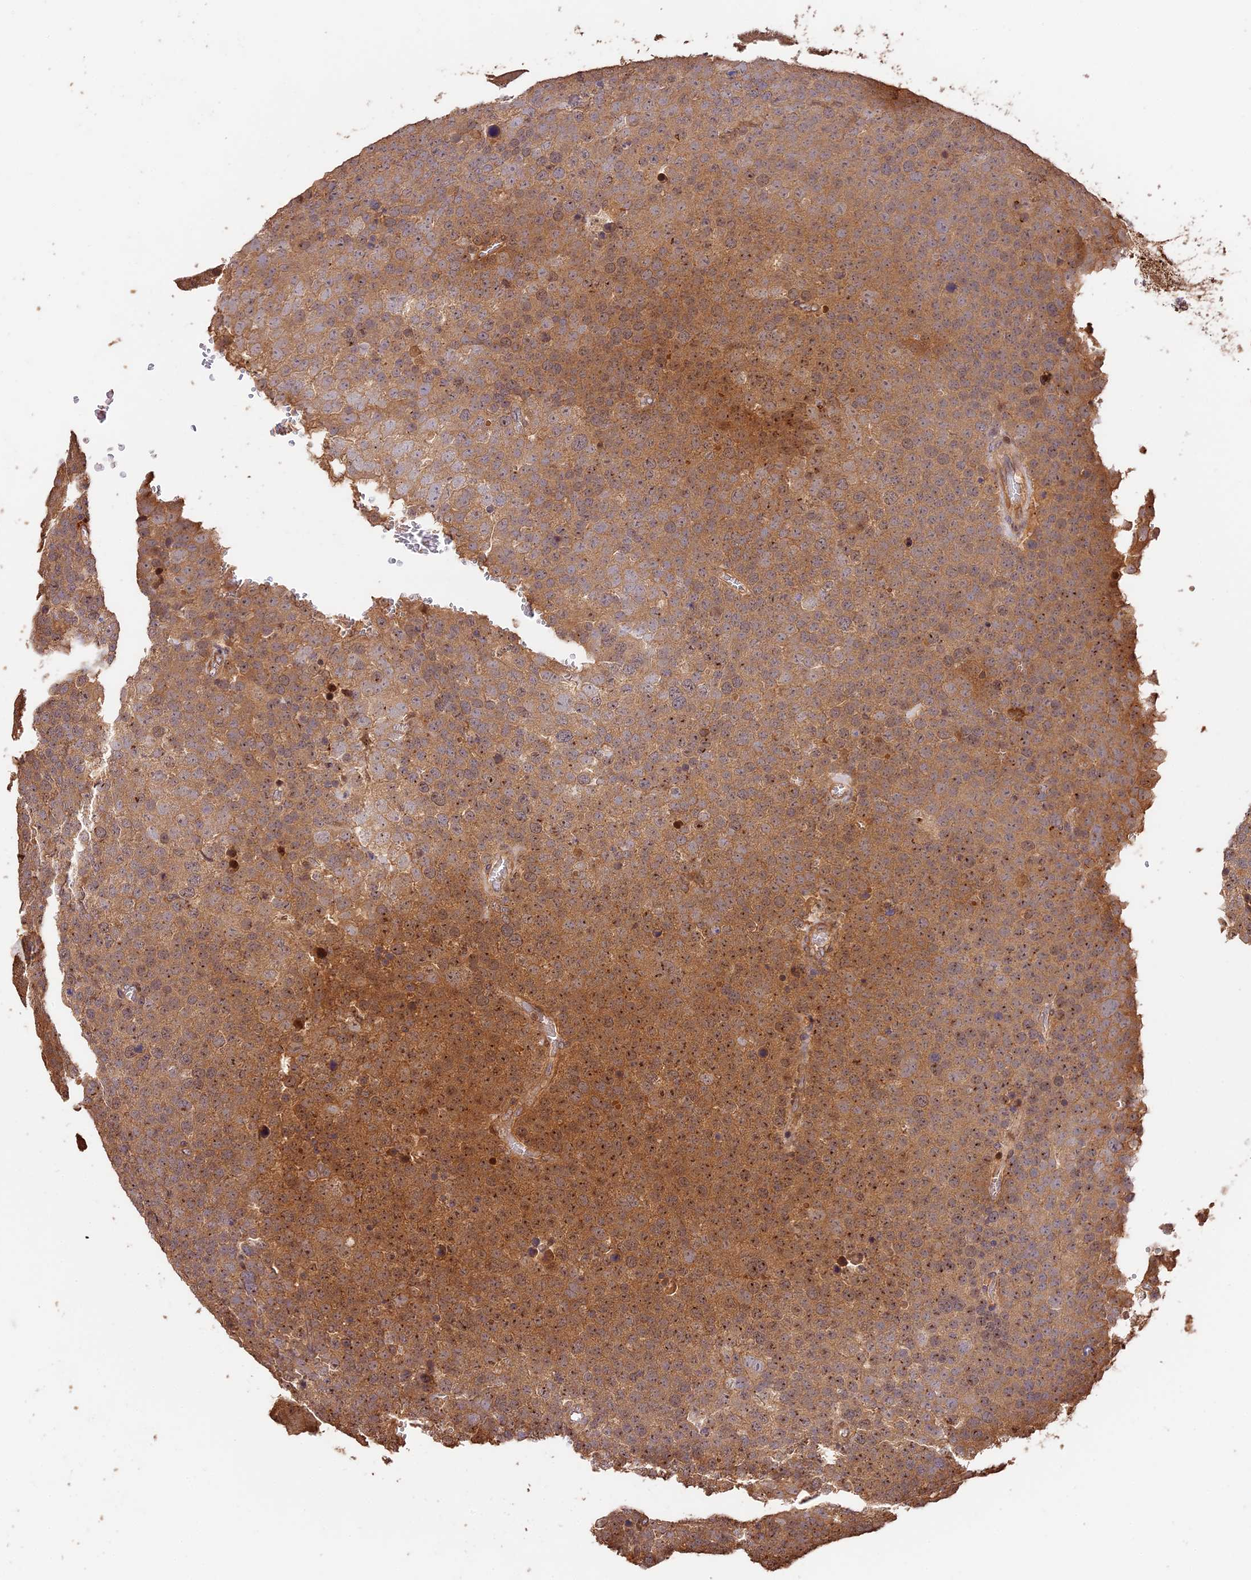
{"staining": {"intensity": "moderate", "quantity": ">75%", "location": "cytoplasmic/membranous,nuclear"}, "tissue": "testis cancer", "cell_type": "Tumor cells", "image_type": "cancer", "snomed": [{"axis": "morphology", "description": "Seminoma, NOS"}, {"axis": "topography", "description": "Testis"}], "caption": "Immunohistochemistry of human seminoma (testis) reveals medium levels of moderate cytoplasmic/membranous and nuclear positivity in about >75% of tumor cells.", "gene": "PPP1R37", "patient": {"sex": "male", "age": 71}}